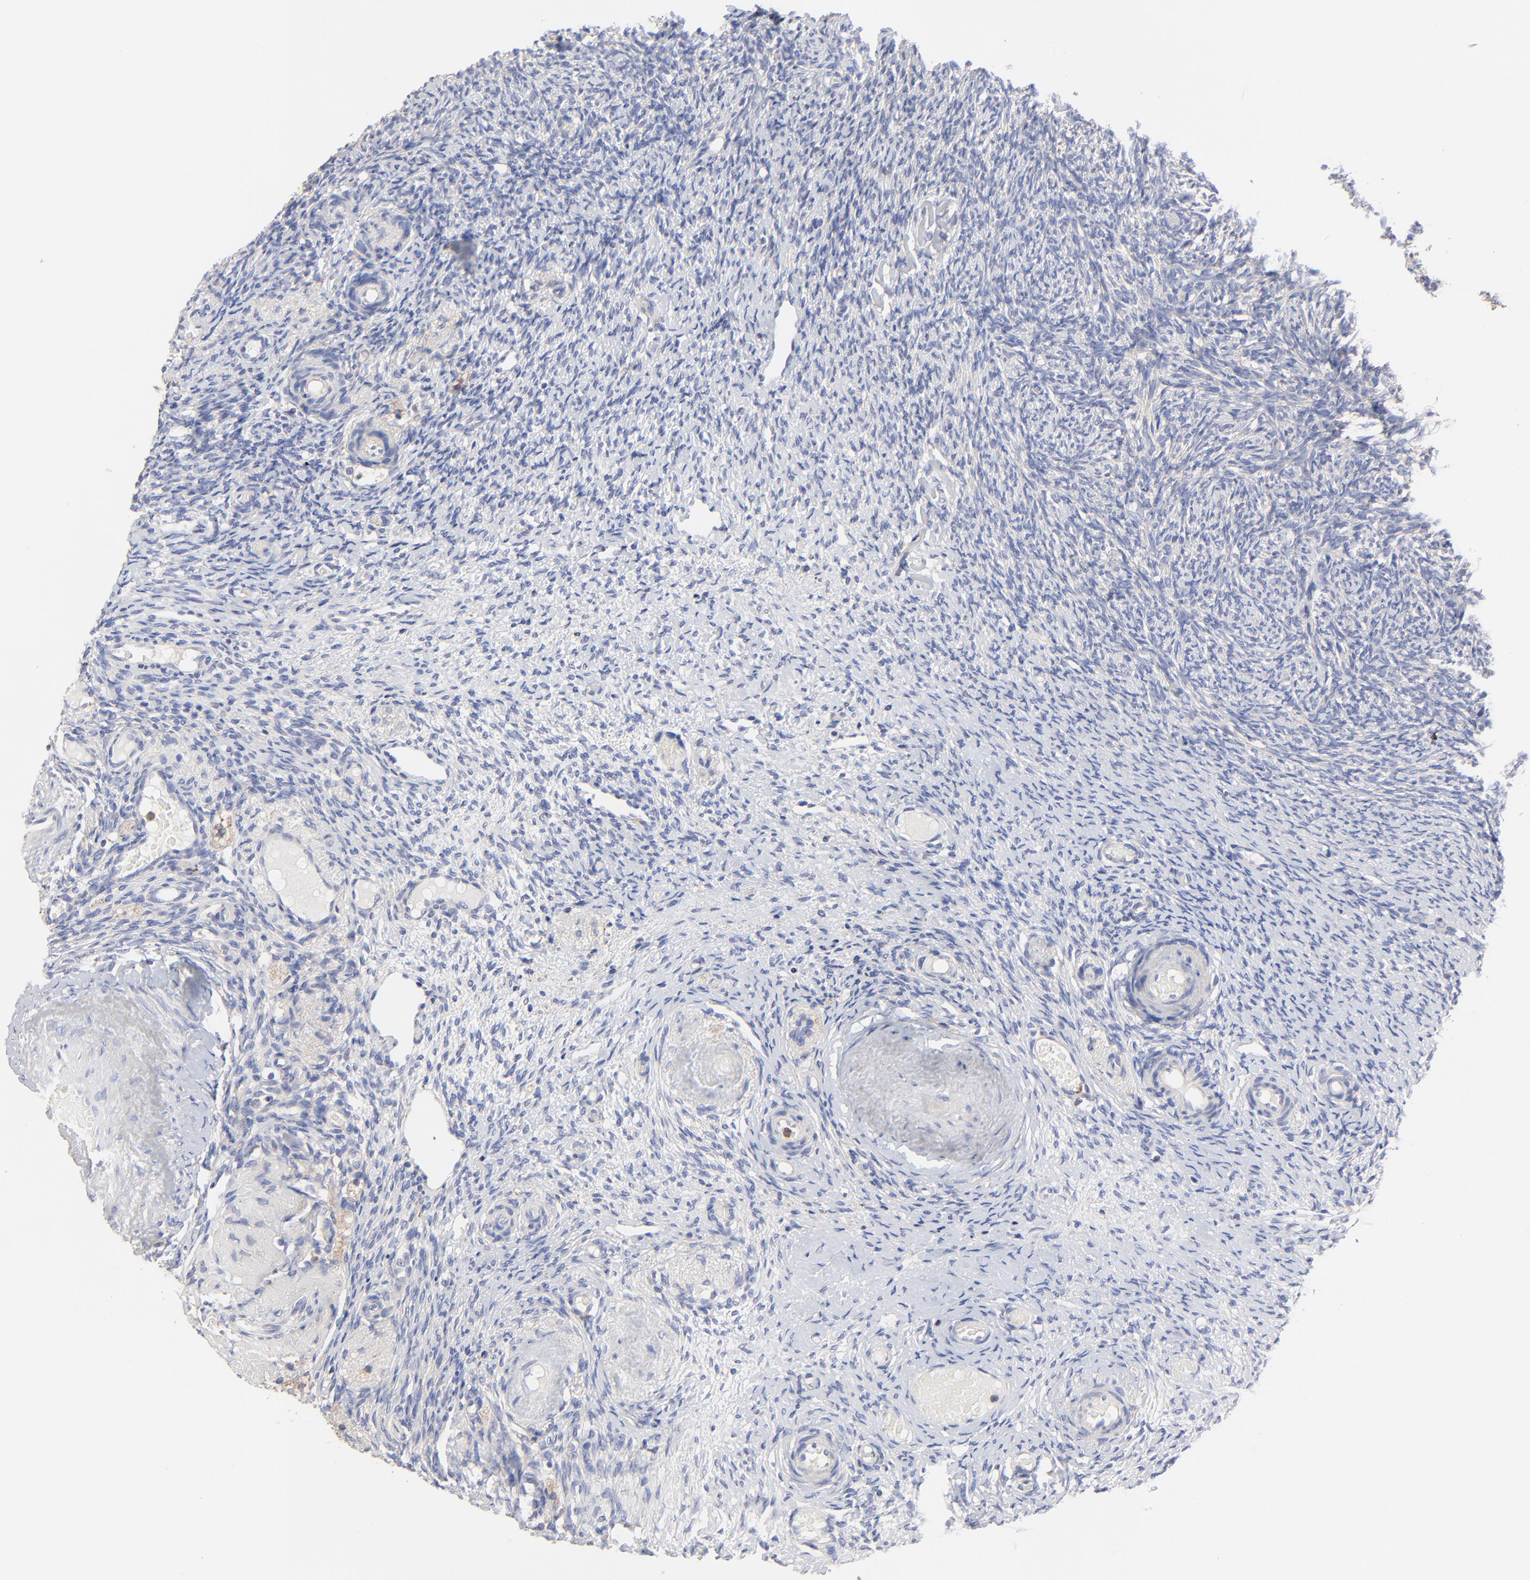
{"staining": {"intensity": "negative", "quantity": "none", "location": "none"}, "tissue": "ovary", "cell_type": "Ovarian stroma cells", "image_type": "normal", "snomed": [{"axis": "morphology", "description": "Normal tissue, NOS"}, {"axis": "topography", "description": "Ovary"}], "caption": "The image shows no staining of ovarian stroma cells in unremarkable ovary.", "gene": "PPFIBP2", "patient": {"sex": "female", "age": 60}}